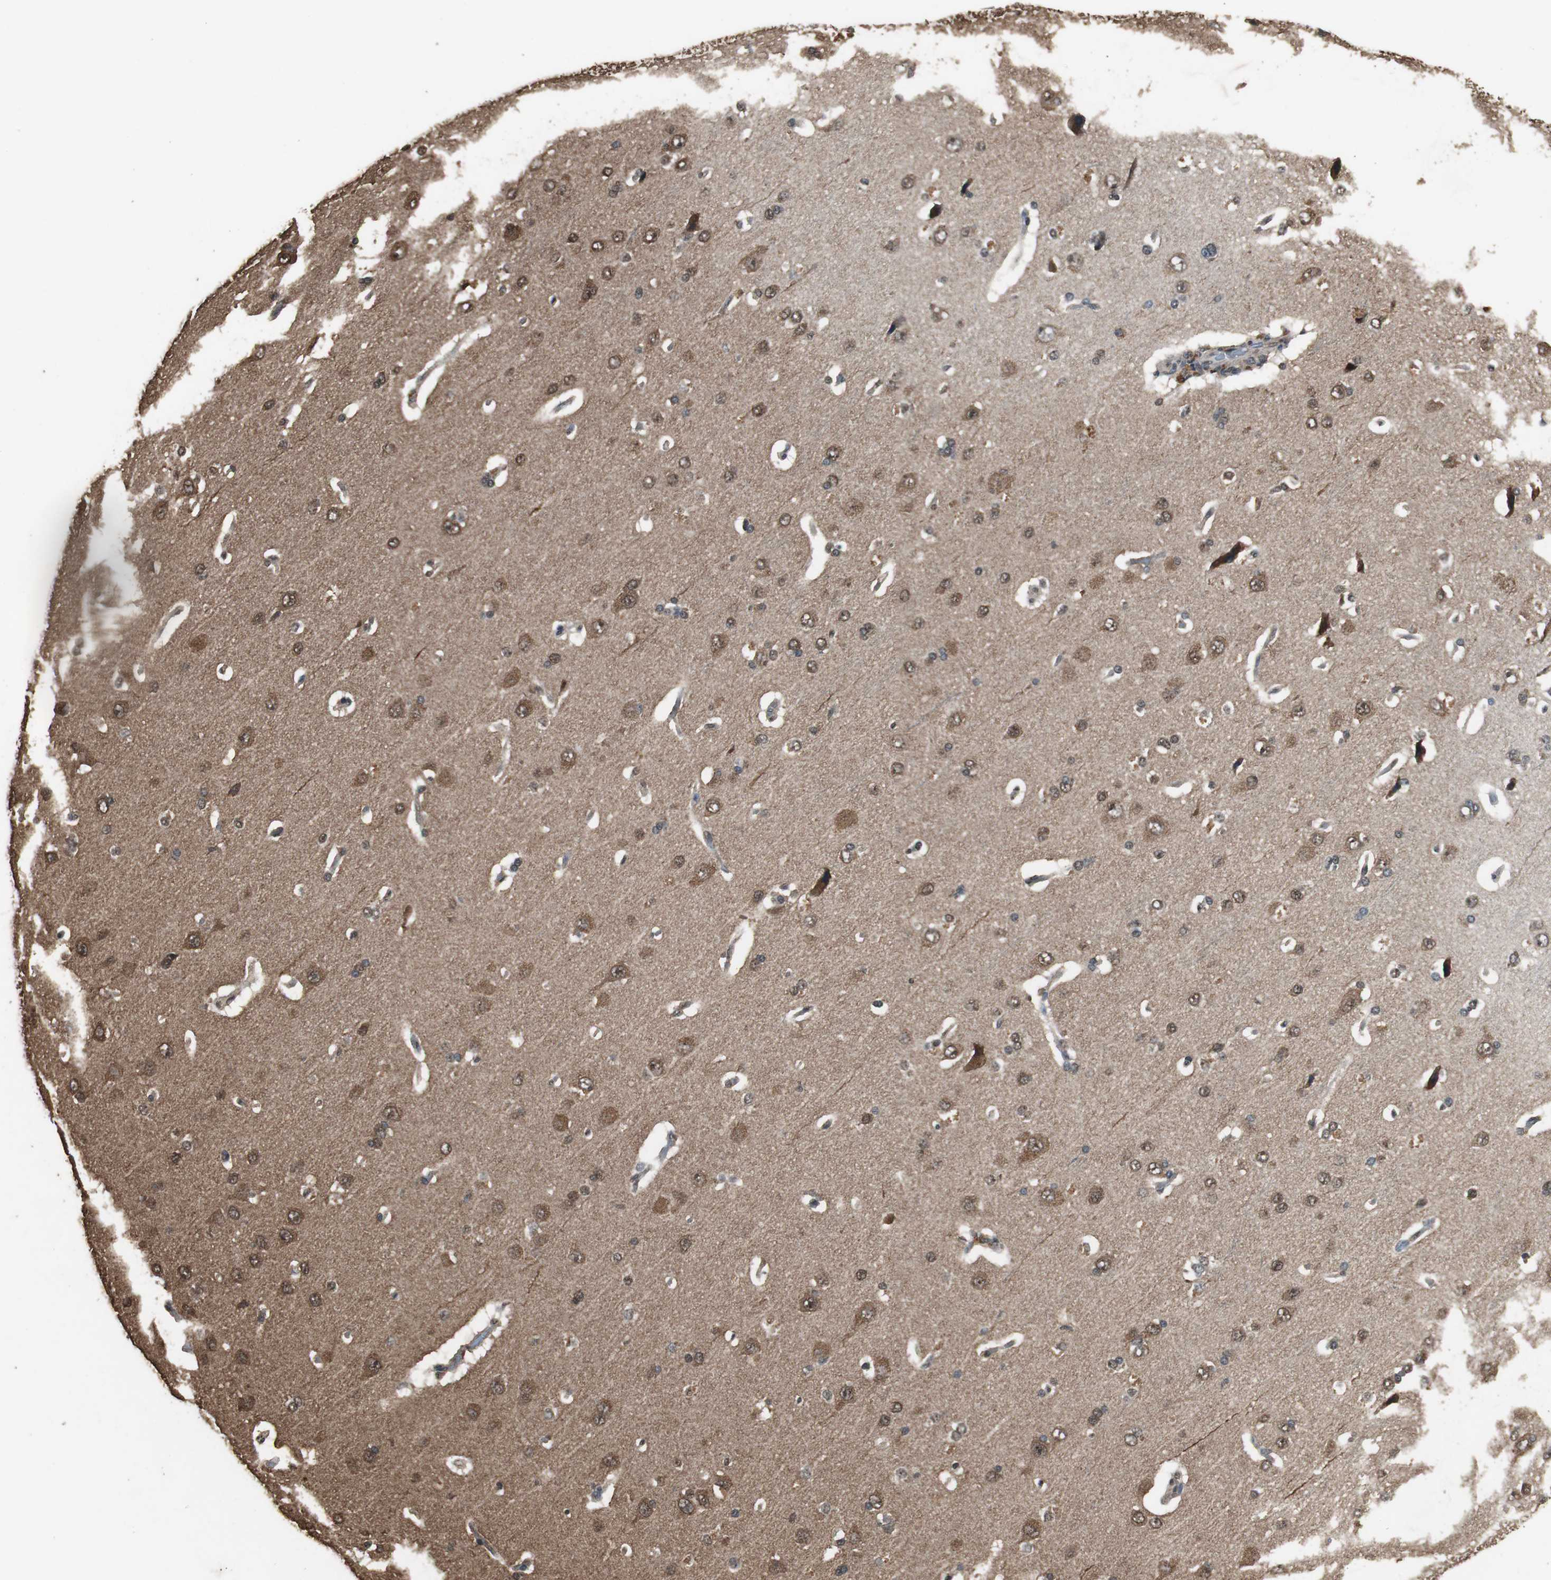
{"staining": {"intensity": "negative", "quantity": "none", "location": "none"}, "tissue": "cerebral cortex", "cell_type": "Endothelial cells", "image_type": "normal", "snomed": [{"axis": "morphology", "description": "Normal tissue, NOS"}, {"axis": "topography", "description": "Cerebral cortex"}], "caption": "Immunohistochemistry (IHC) of unremarkable cerebral cortex shows no staining in endothelial cells. Nuclei are stained in blue.", "gene": "PPP1R13B", "patient": {"sex": "male", "age": 62}}